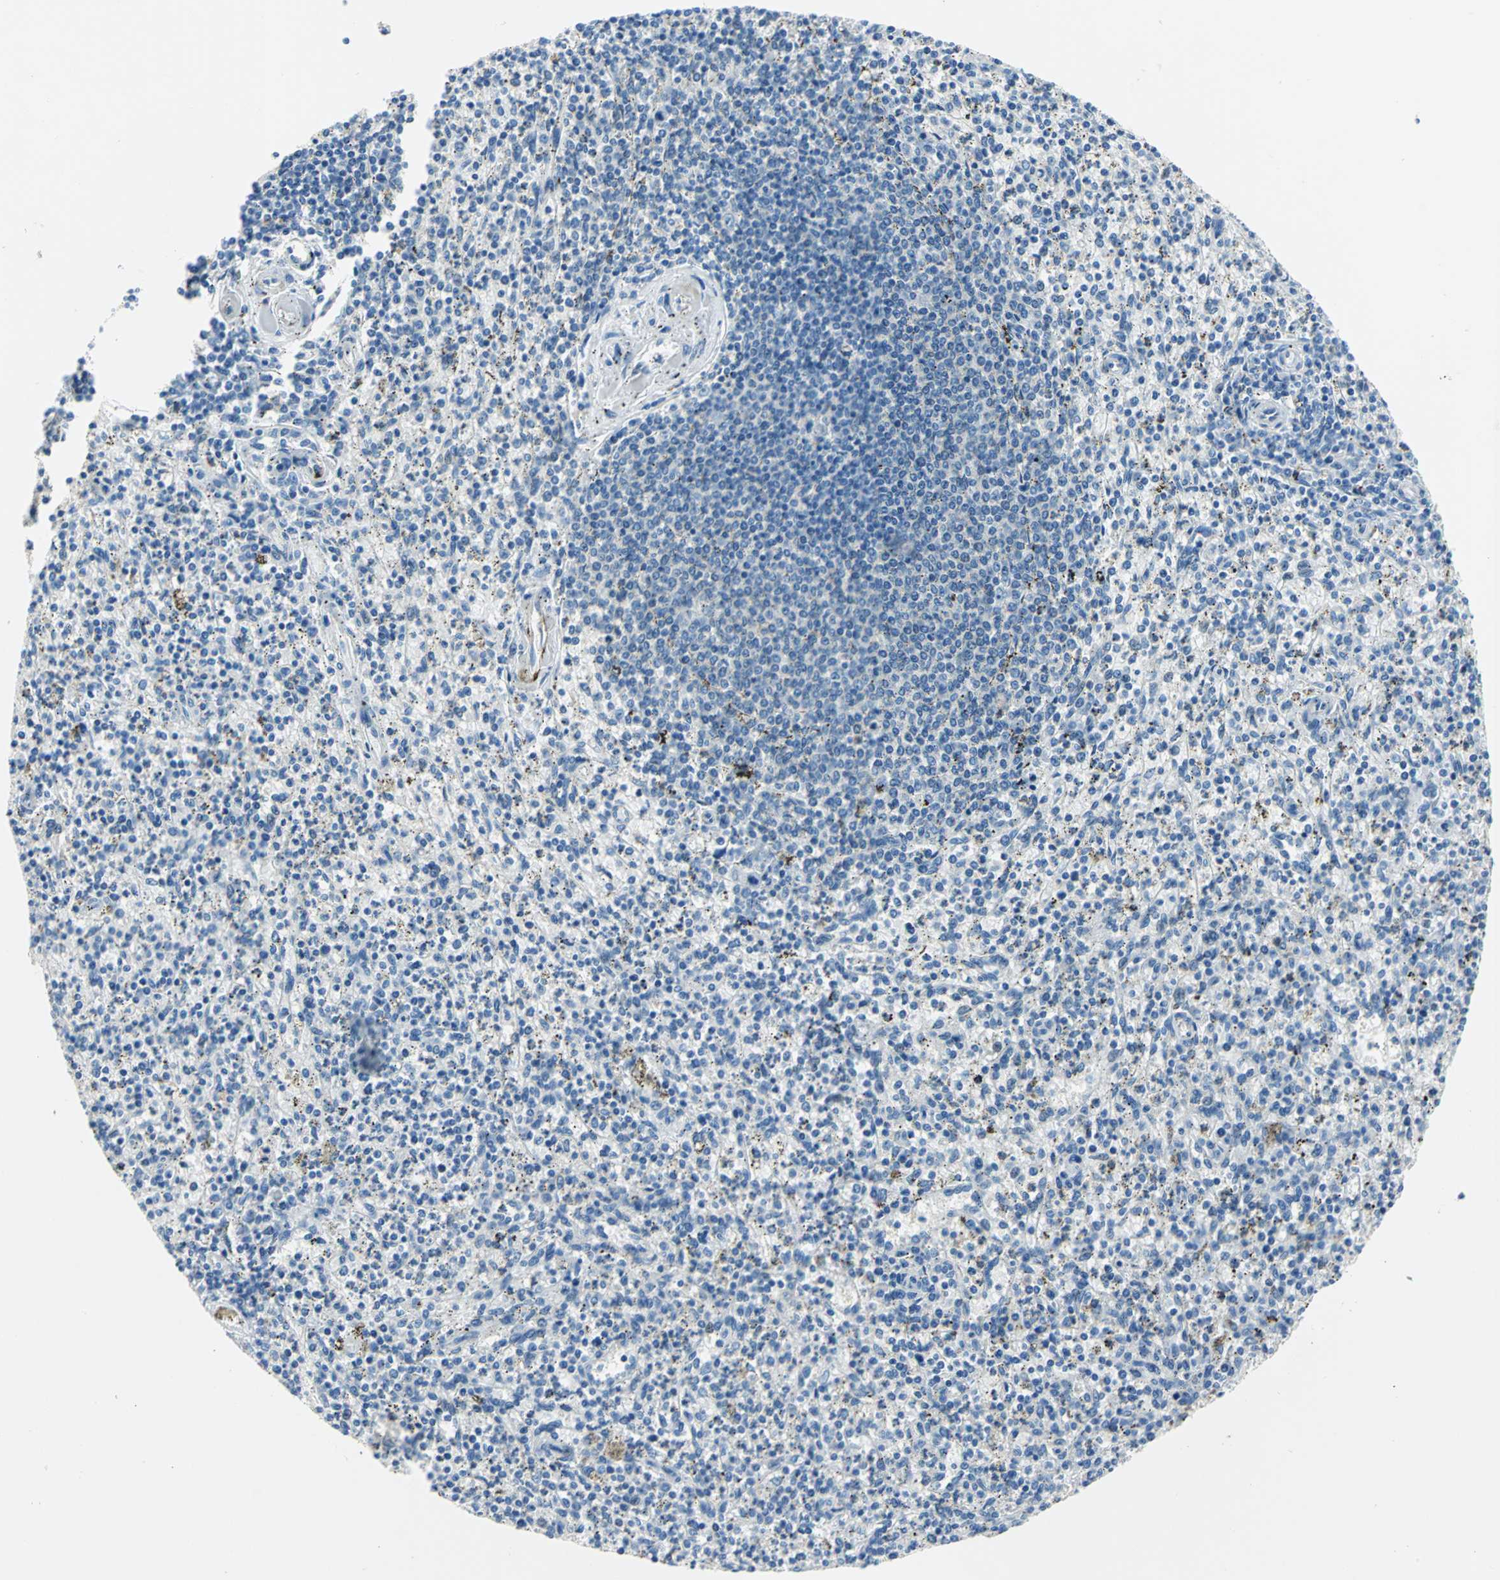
{"staining": {"intensity": "moderate", "quantity": "25%-75%", "location": "cytoplasmic/membranous"}, "tissue": "spleen", "cell_type": "Cells in red pulp", "image_type": "normal", "snomed": [{"axis": "morphology", "description": "Normal tissue, NOS"}, {"axis": "topography", "description": "Spleen"}], "caption": "Brown immunohistochemical staining in benign spleen displays moderate cytoplasmic/membranous positivity in about 25%-75% of cells in red pulp. (DAB IHC with brightfield microscopy, high magnification).", "gene": "TRIM25", "patient": {"sex": "male", "age": 72}}